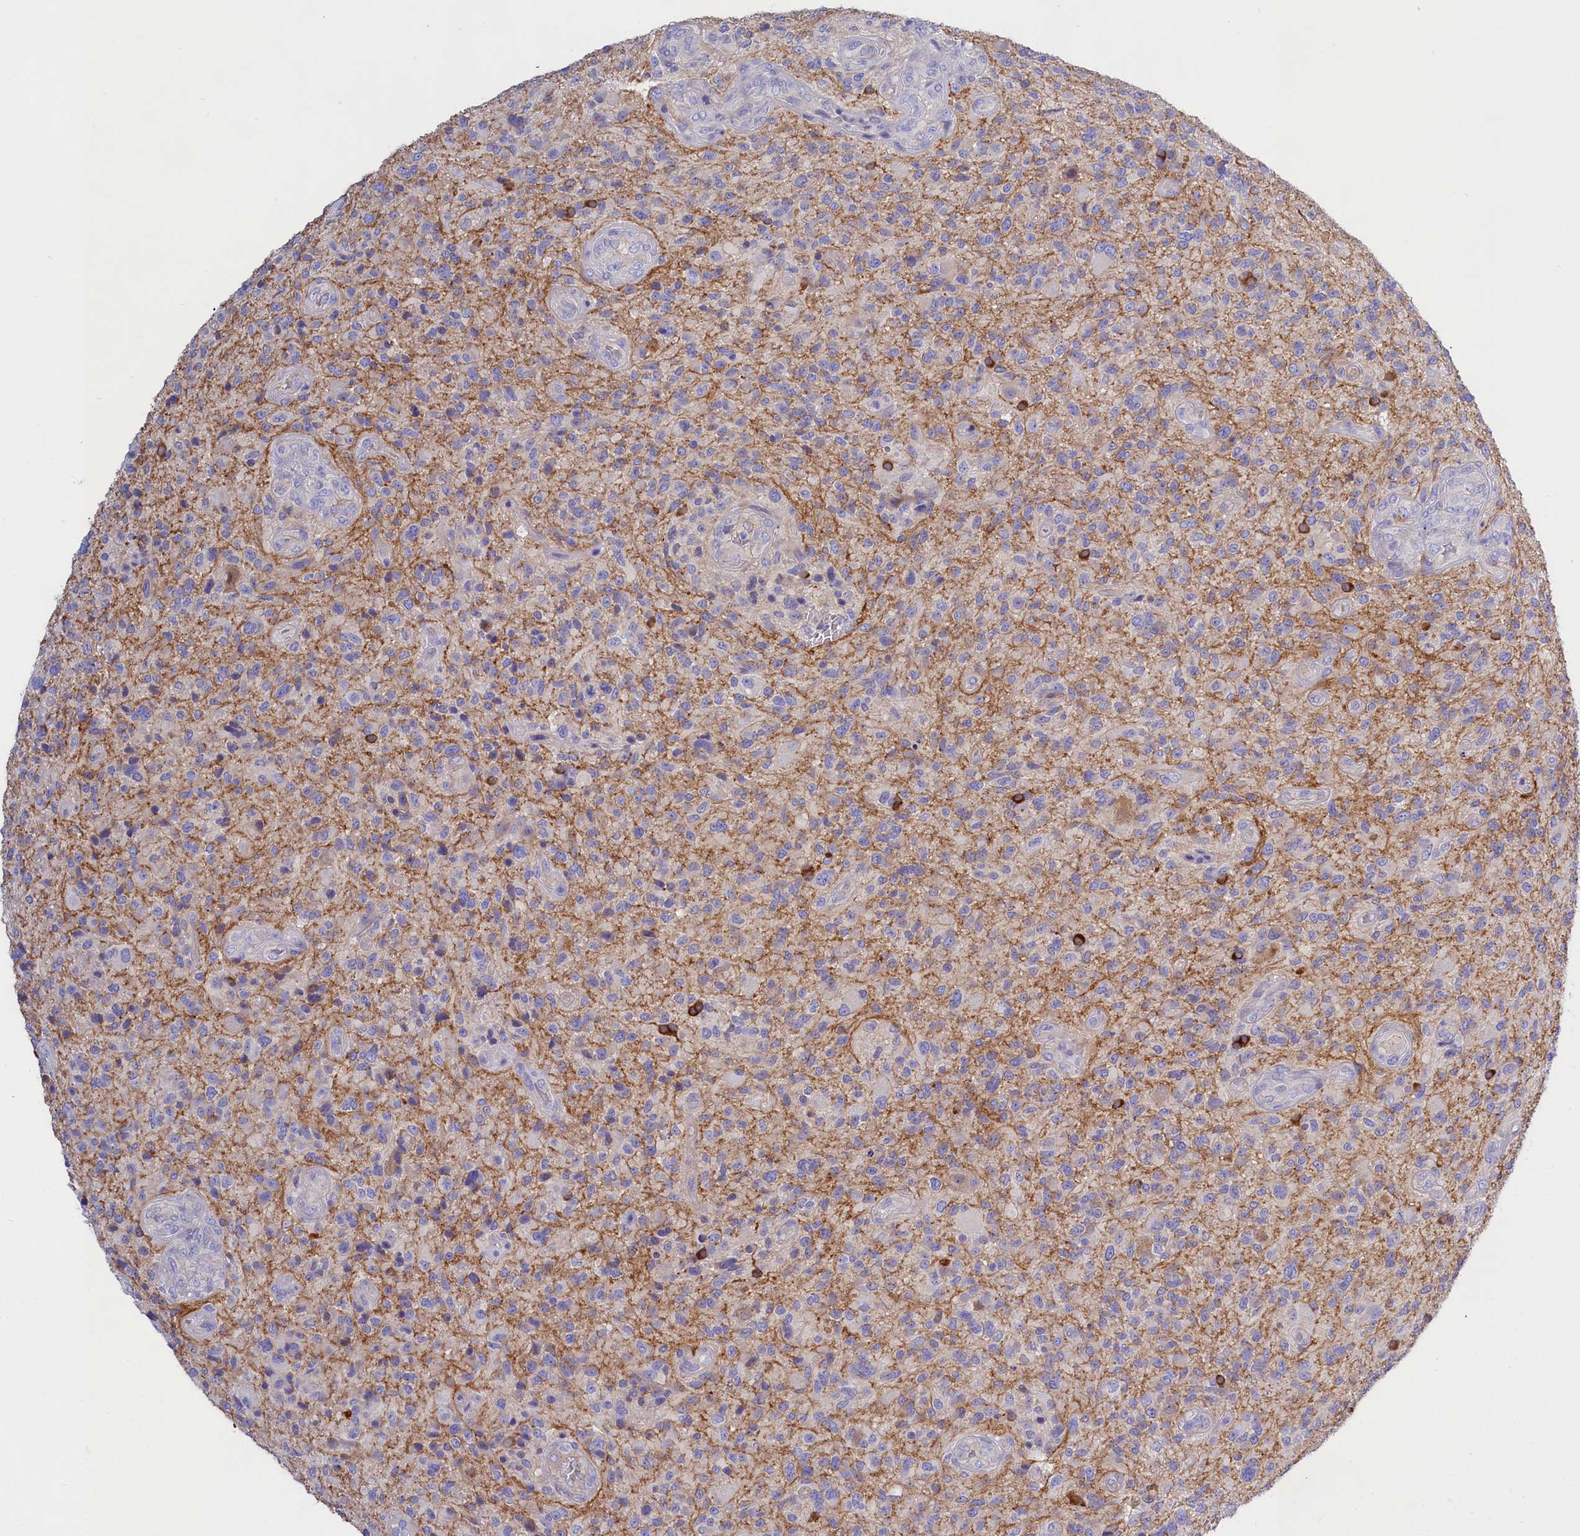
{"staining": {"intensity": "negative", "quantity": "none", "location": "none"}, "tissue": "glioma", "cell_type": "Tumor cells", "image_type": "cancer", "snomed": [{"axis": "morphology", "description": "Glioma, malignant, High grade"}, {"axis": "topography", "description": "Brain"}], "caption": "Tumor cells show no significant protein staining in glioma. (DAB immunohistochemistry (IHC) with hematoxylin counter stain).", "gene": "PPP1R13L", "patient": {"sex": "male", "age": 47}}